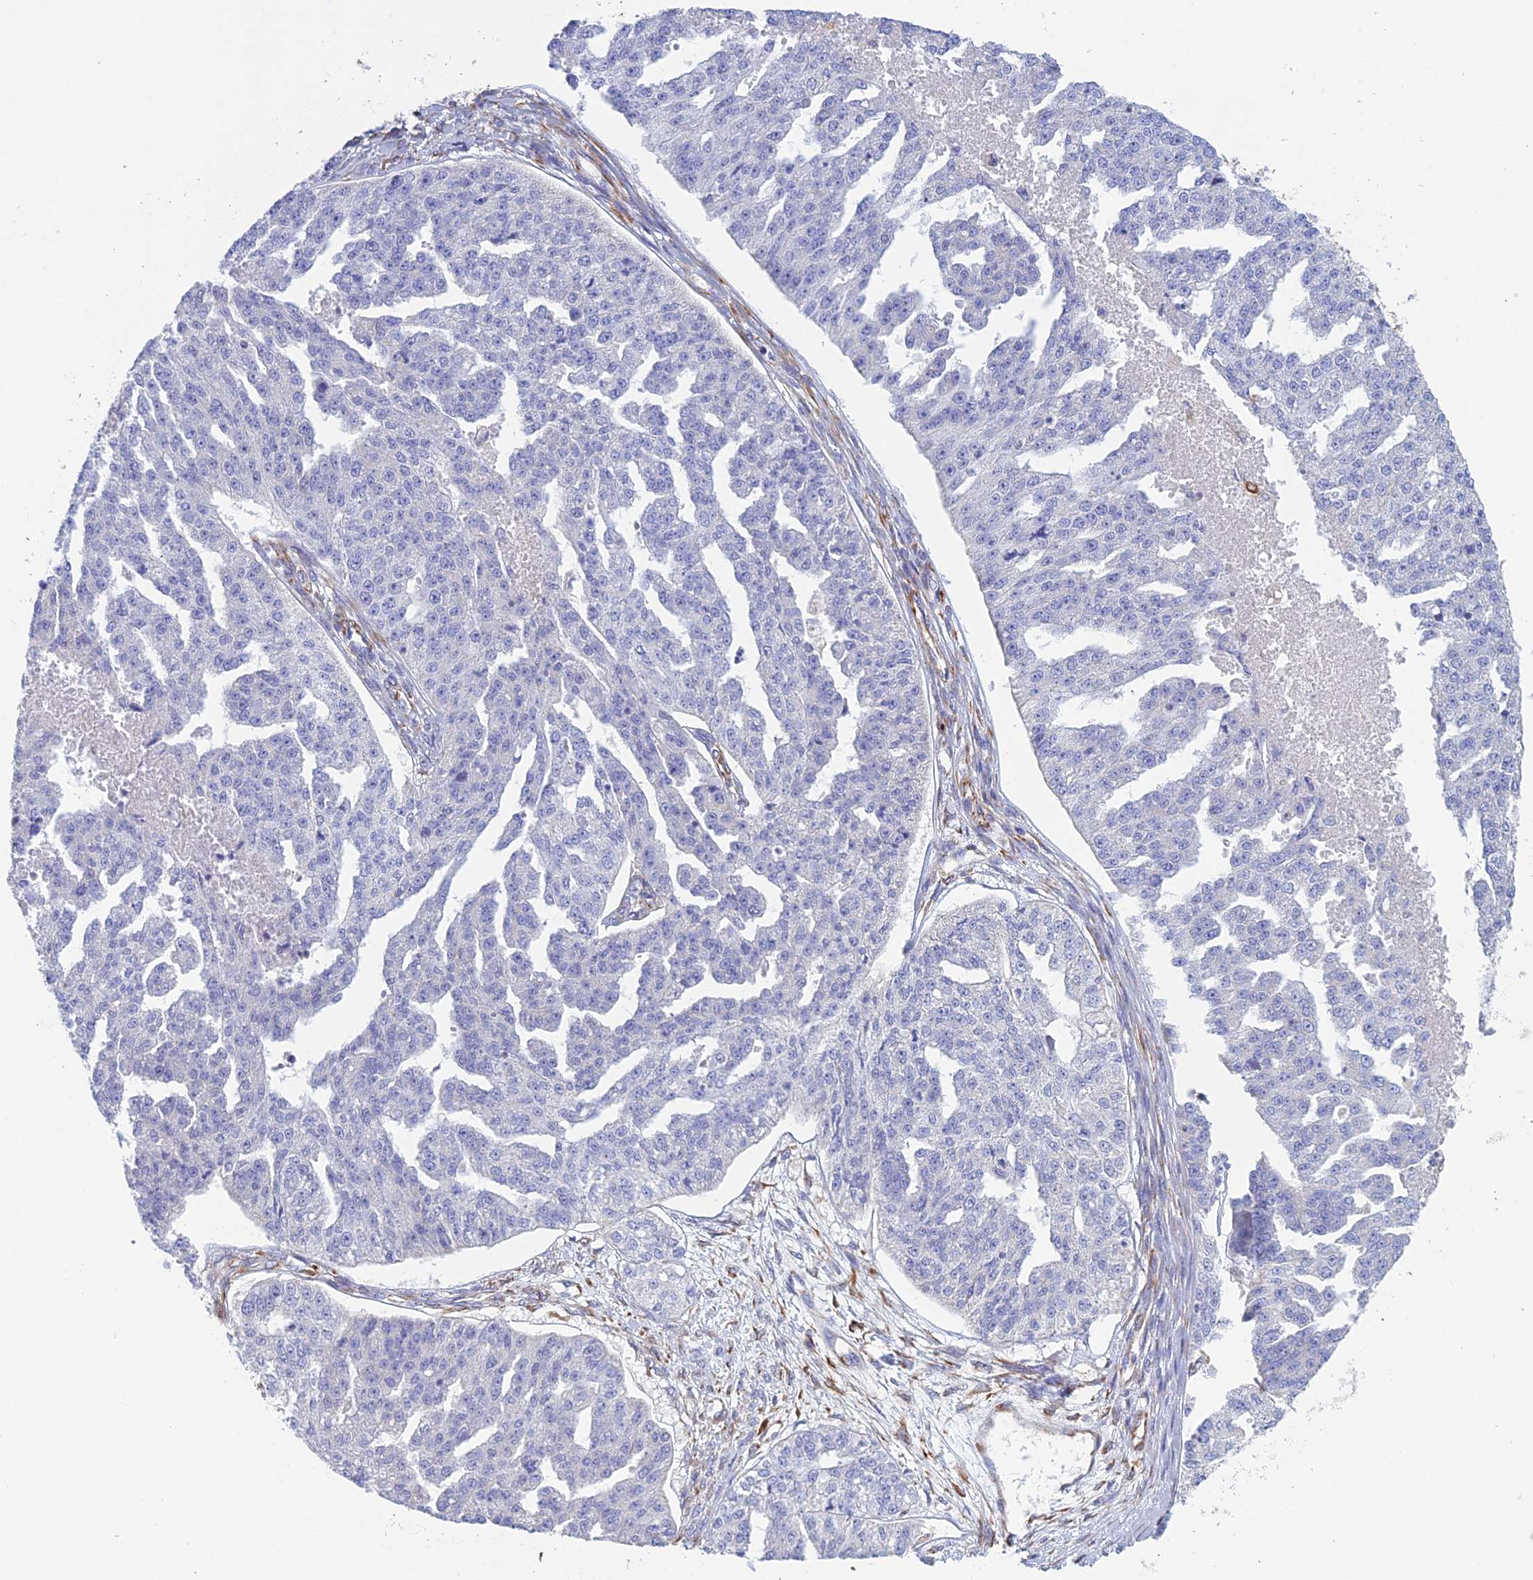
{"staining": {"intensity": "negative", "quantity": "none", "location": "none"}, "tissue": "ovarian cancer", "cell_type": "Tumor cells", "image_type": "cancer", "snomed": [{"axis": "morphology", "description": "Cystadenocarcinoma, serous, NOS"}, {"axis": "topography", "description": "Ovary"}], "caption": "The photomicrograph reveals no staining of tumor cells in ovarian serous cystadenocarcinoma. (Stains: DAB immunohistochemistry with hematoxylin counter stain, Microscopy: brightfield microscopy at high magnification).", "gene": "FBXL20", "patient": {"sex": "female", "age": 58}}